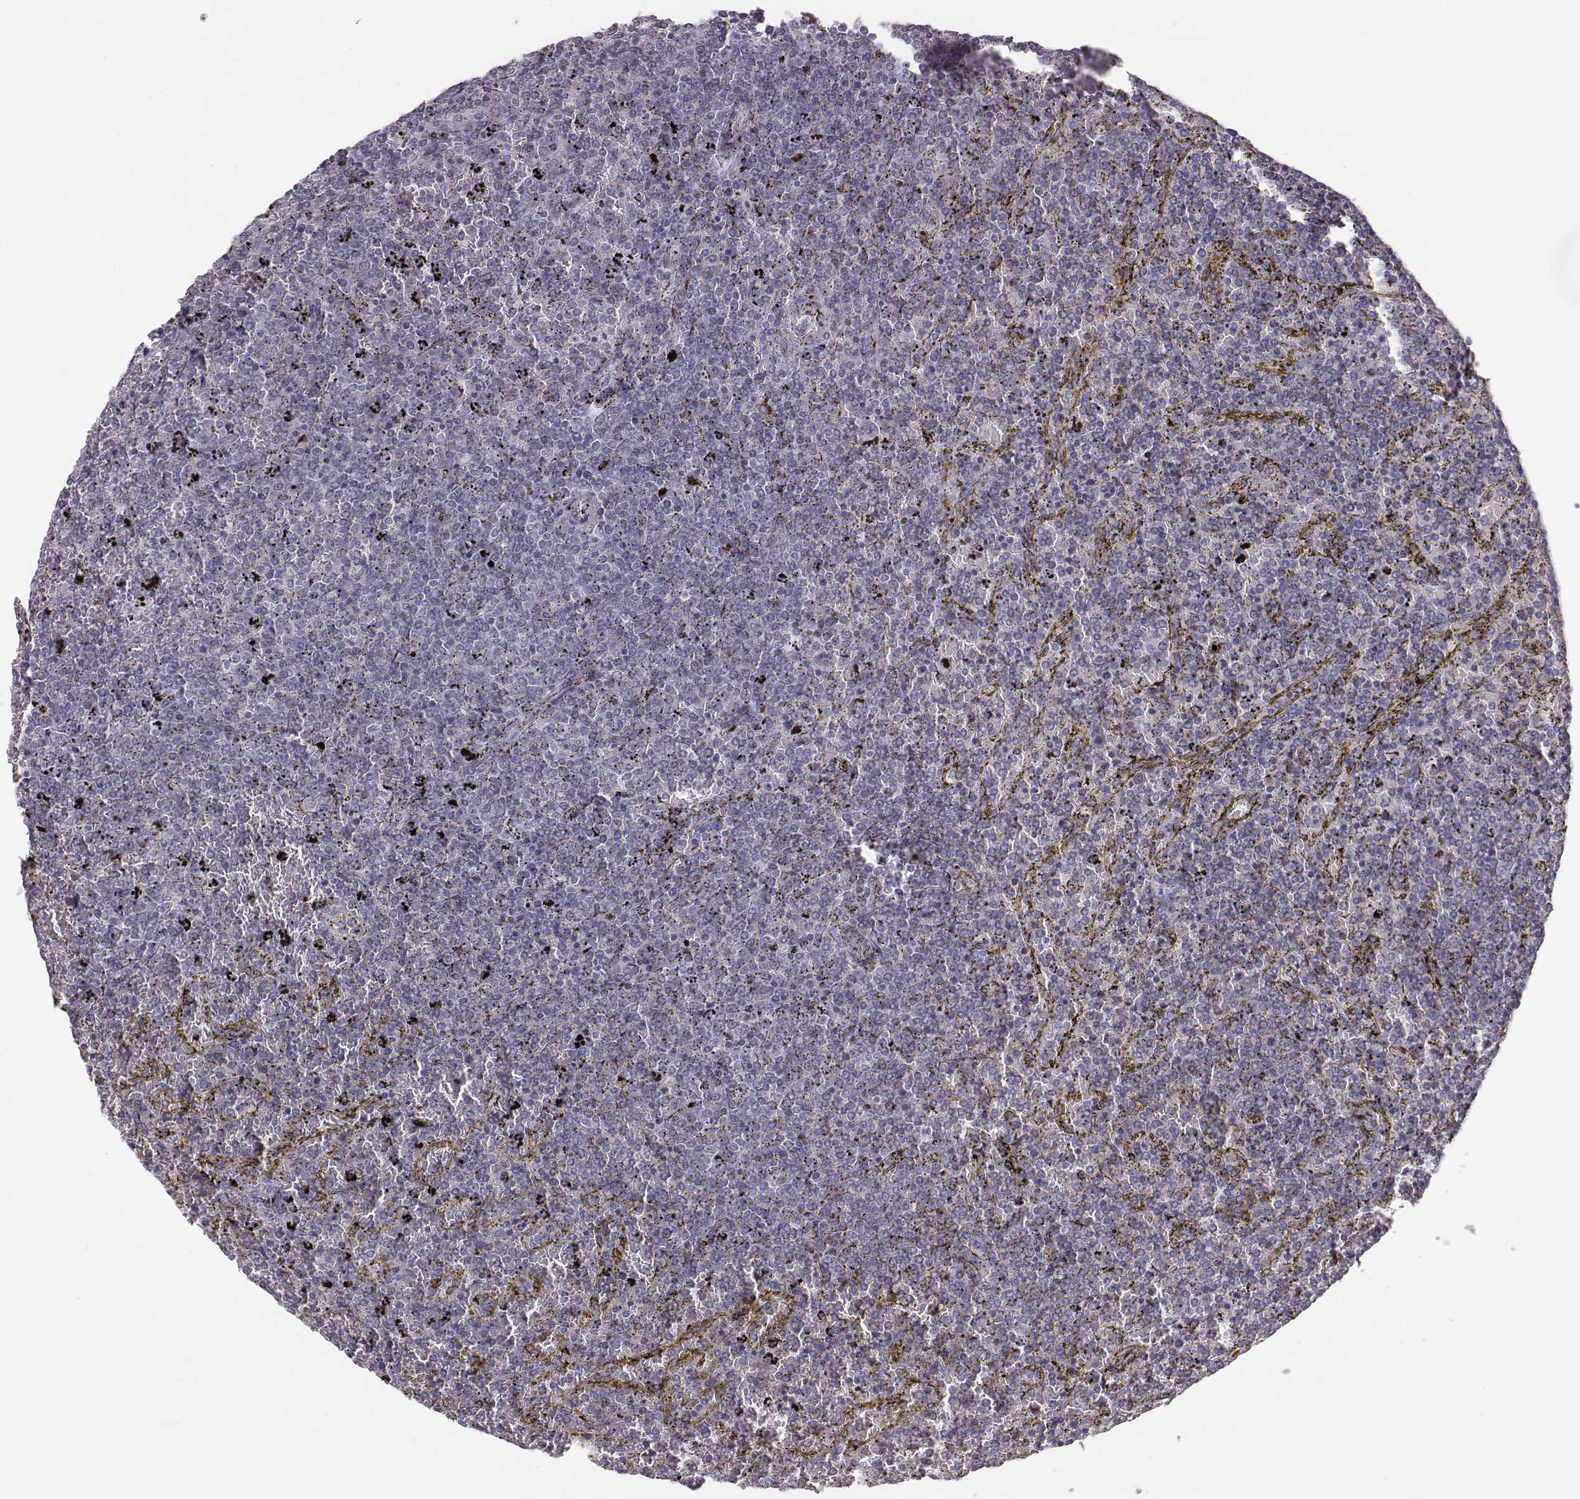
{"staining": {"intensity": "negative", "quantity": "none", "location": "none"}, "tissue": "lymphoma", "cell_type": "Tumor cells", "image_type": "cancer", "snomed": [{"axis": "morphology", "description": "Malignant lymphoma, non-Hodgkin's type, Low grade"}, {"axis": "topography", "description": "Spleen"}], "caption": "Micrograph shows no significant protein staining in tumor cells of lymphoma.", "gene": "C6orf58", "patient": {"sex": "female", "age": 77}}